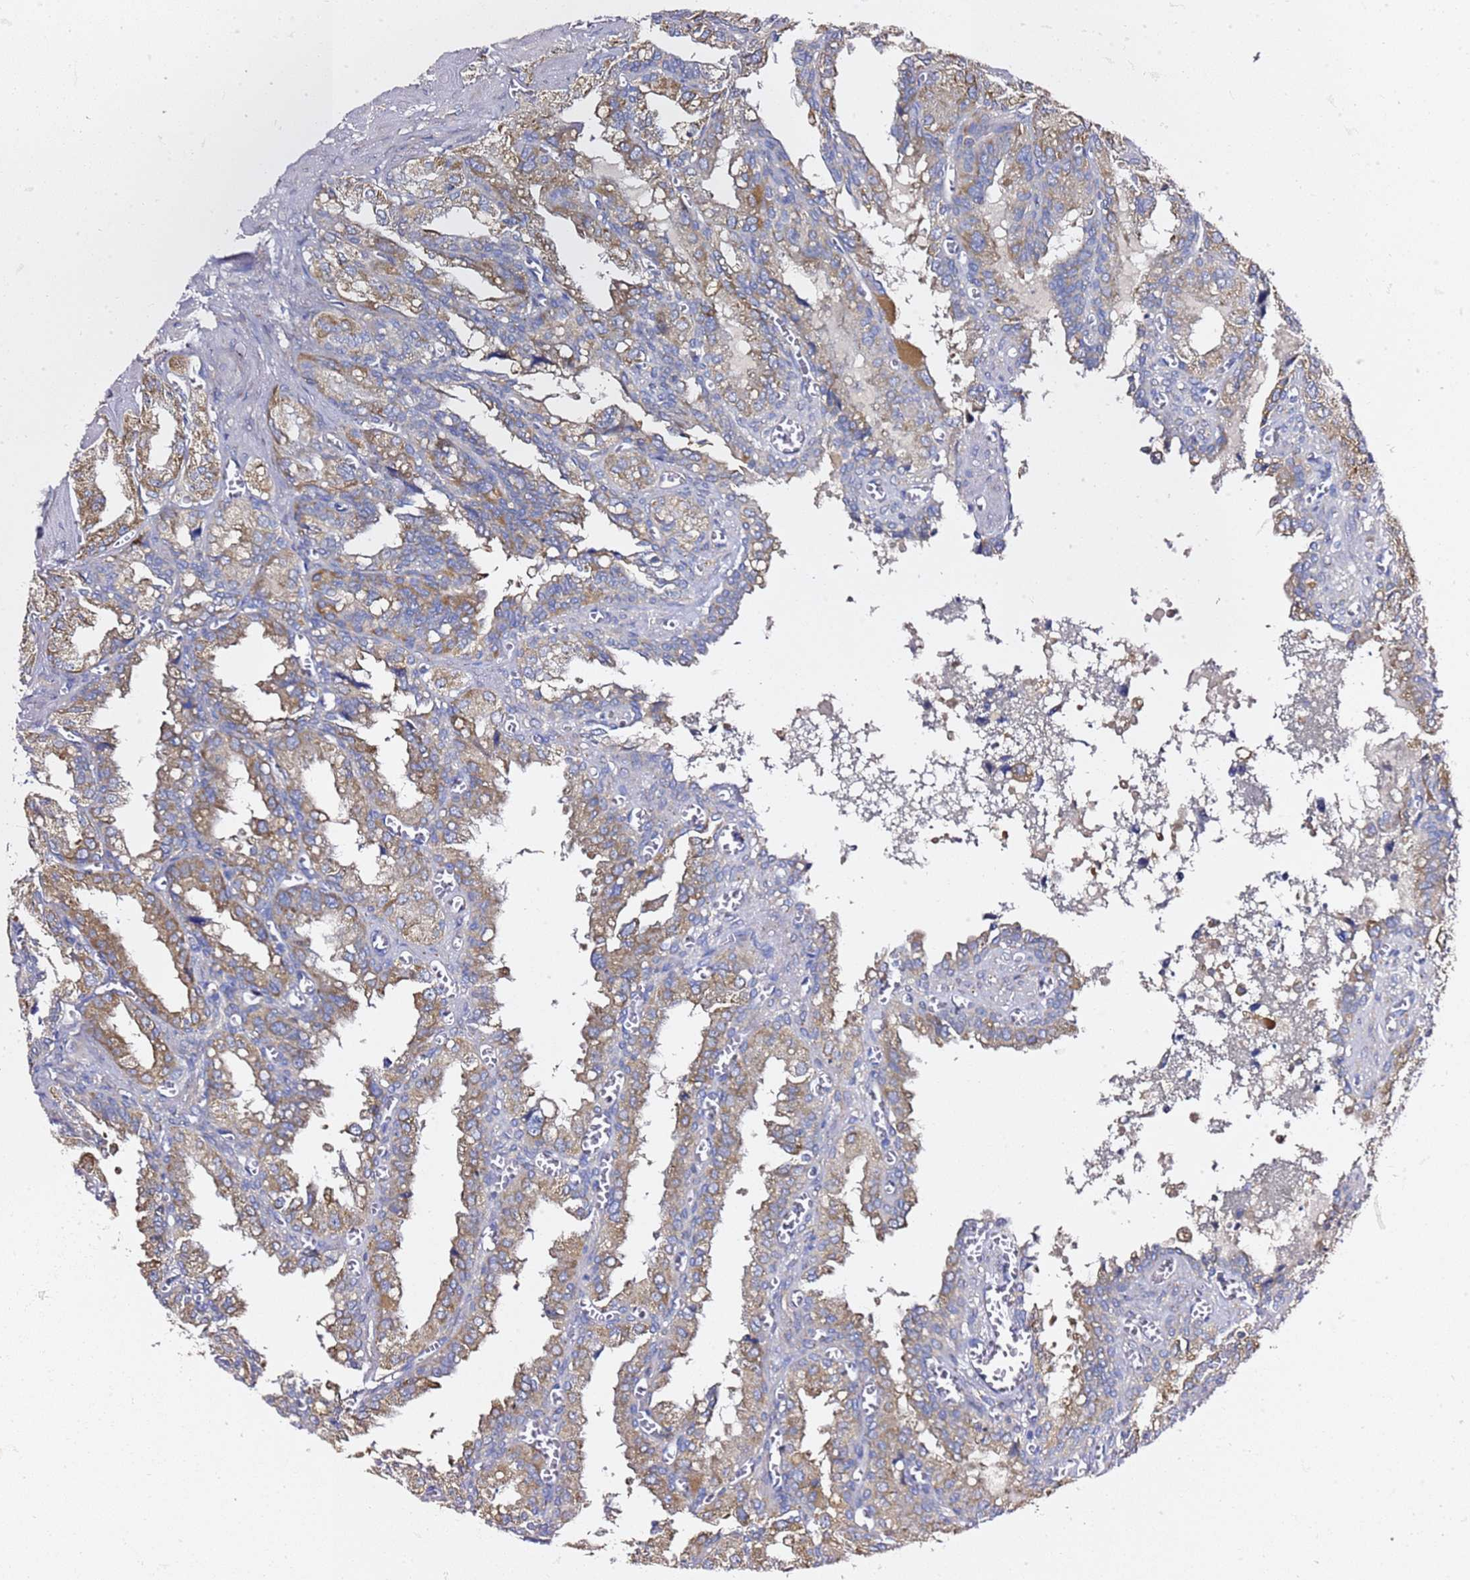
{"staining": {"intensity": "moderate", "quantity": ">75%", "location": "cytoplasmic/membranous"}, "tissue": "seminal vesicle", "cell_type": "Glandular cells", "image_type": "normal", "snomed": [{"axis": "morphology", "description": "Normal tissue, NOS"}, {"axis": "topography", "description": "Seminal veicle"}], "caption": "The micrograph demonstrates staining of normal seminal vesicle, revealing moderate cytoplasmic/membranous protein staining (brown color) within glandular cells. The staining was performed using DAB, with brown indicating positive protein expression. Nuclei are stained blue with hematoxylin.", "gene": "C19orf12", "patient": {"sex": "male", "age": 67}}